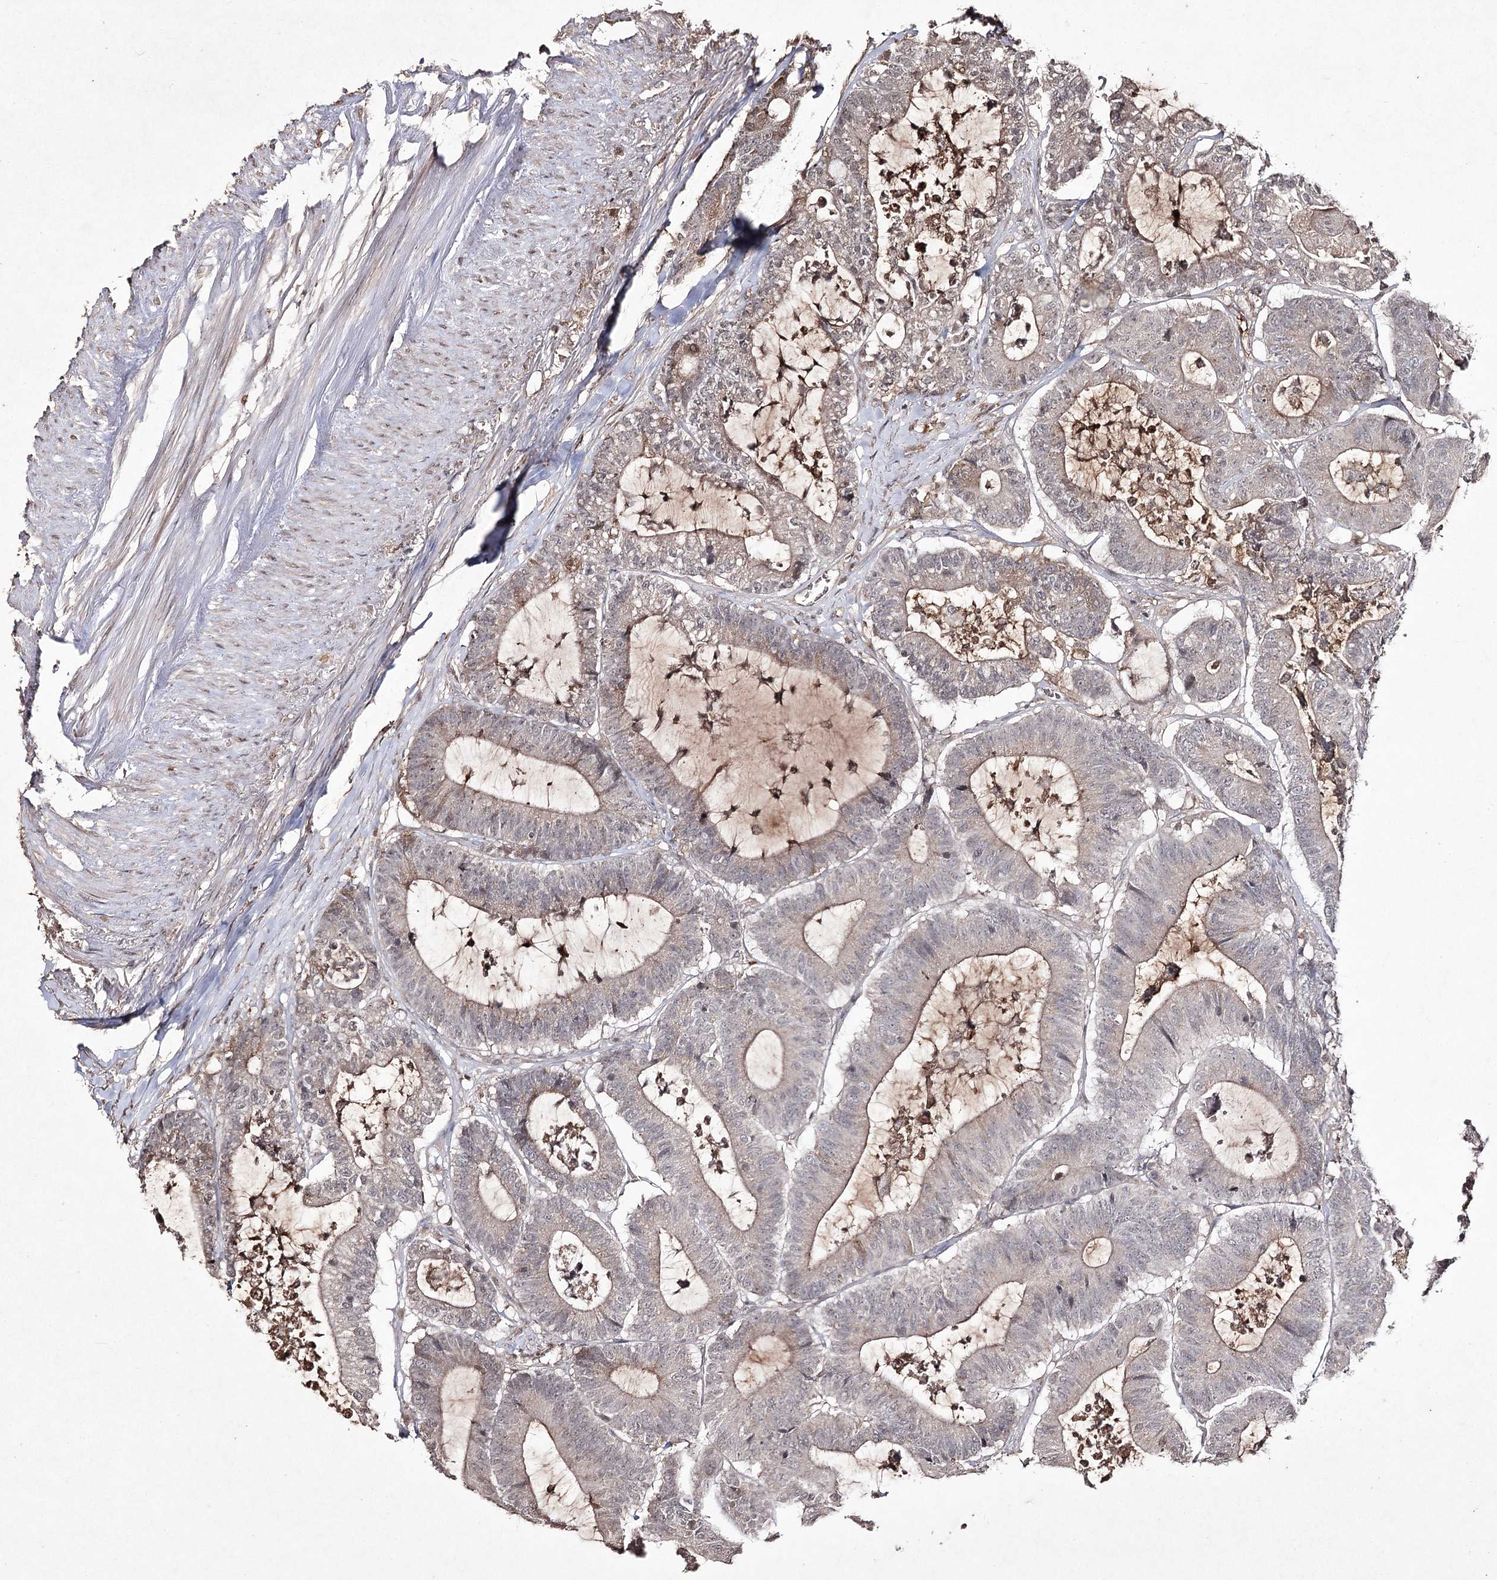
{"staining": {"intensity": "weak", "quantity": "<25%", "location": "cytoplasmic/membranous"}, "tissue": "colorectal cancer", "cell_type": "Tumor cells", "image_type": "cancer", "snomed": [{"axis": "morphology", "description": "Adenocarcinoma, NOS"}, {"axis": "topography", "description": "Colon"}], "caption": "Tumor cells show no significant staining in colorectal adenocarcinoma.", "gene": "SYNGR3", "patient": {"sex": "female", "age": 84}}